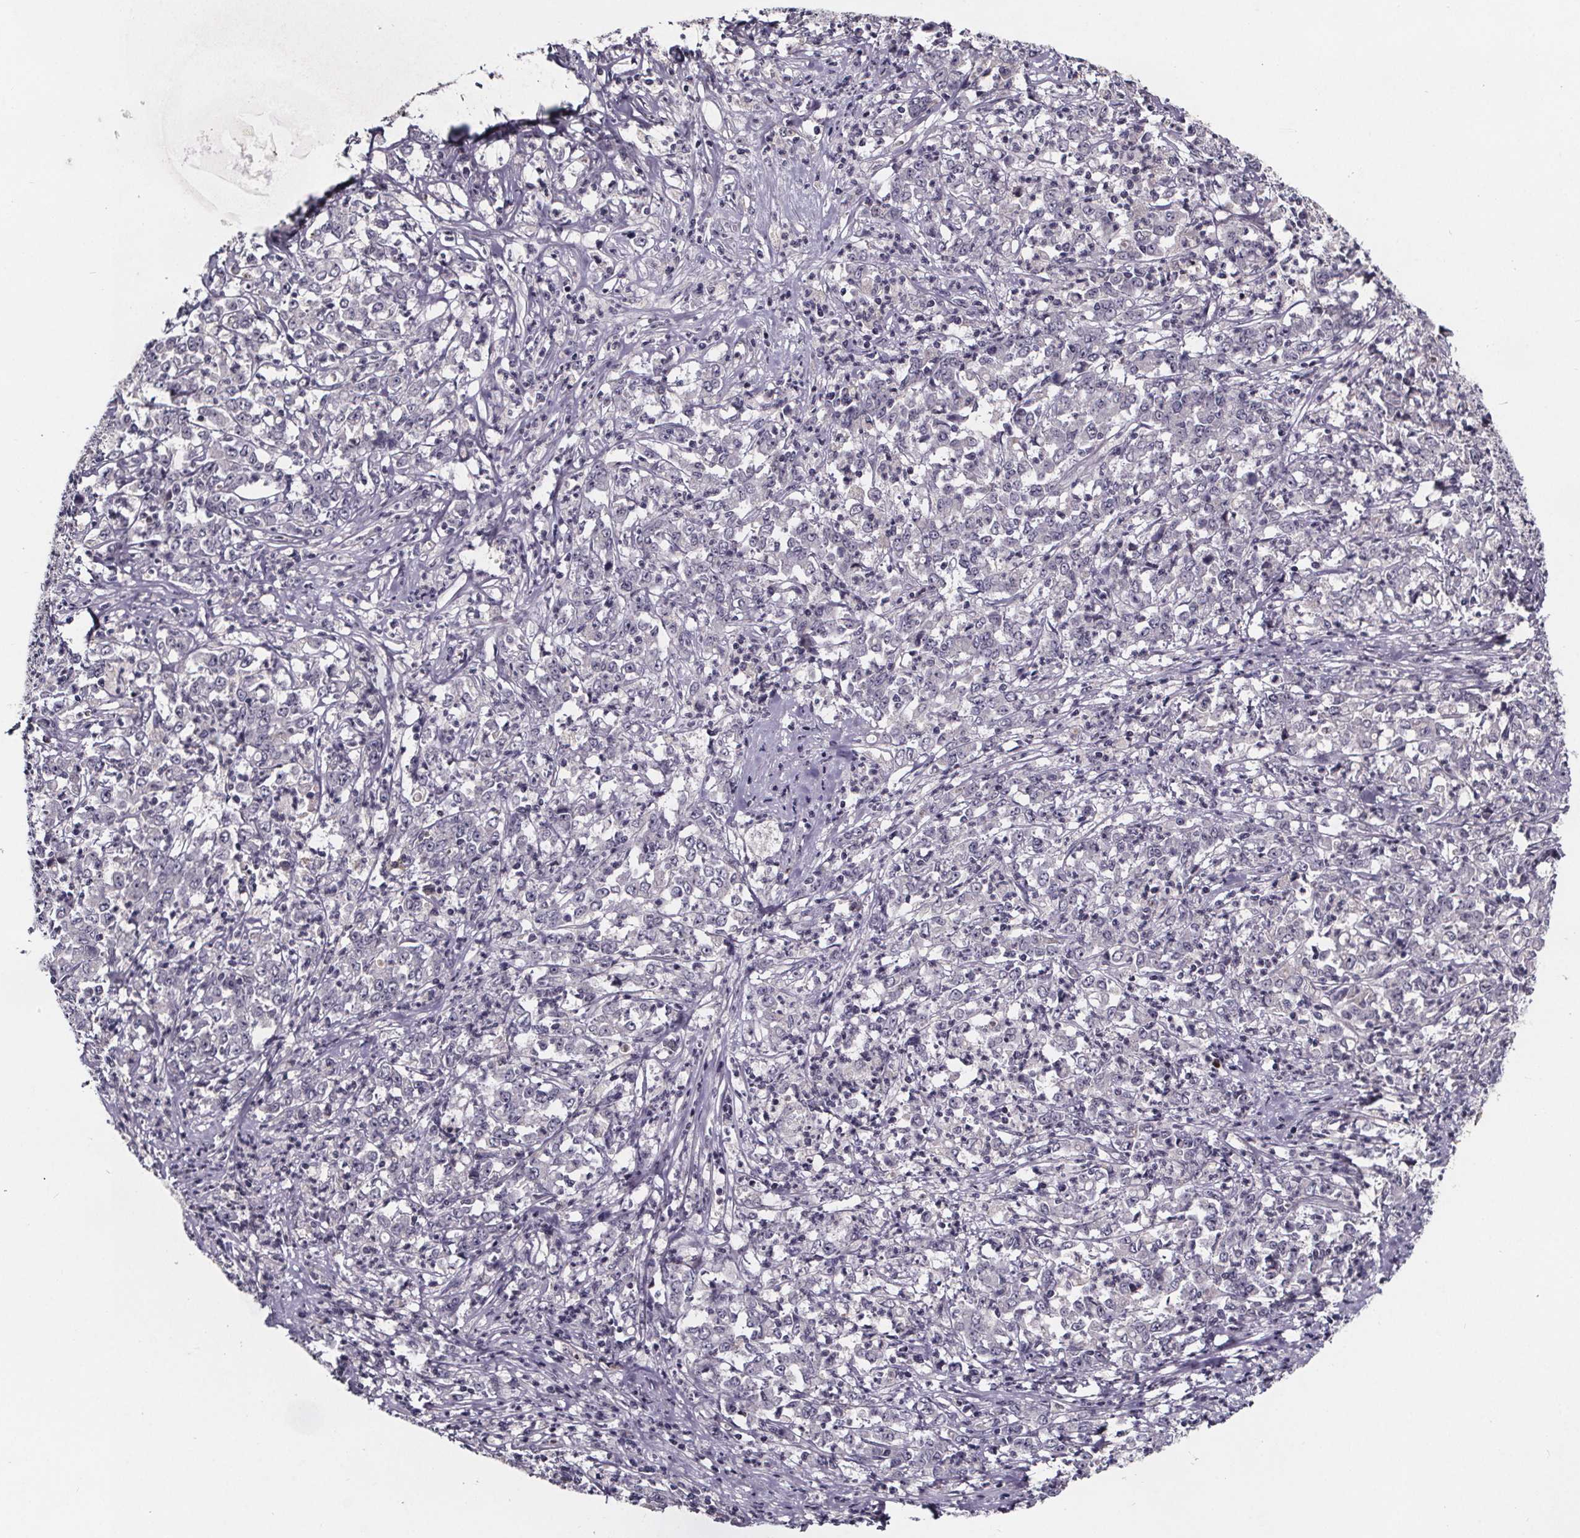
{"staining": {"intensity": "negative", "quantity": "none", "location": "none"}, "tissue": "stomach cancer", "cell_type": "Tumor cells", "image_type": "cancer", "snomed": [{"axis": "morphology", "description": "Adenocarcinoma, NOS"}, {"axis": "topography", "description": "Stomach, lower"}], "caption": "This is an IHC photomicrograph of stomach adenocarcinoma. There is no expression in tumor cells.", "gene": "NPHP4", "patient": {"sex": "female", "age": 71}}